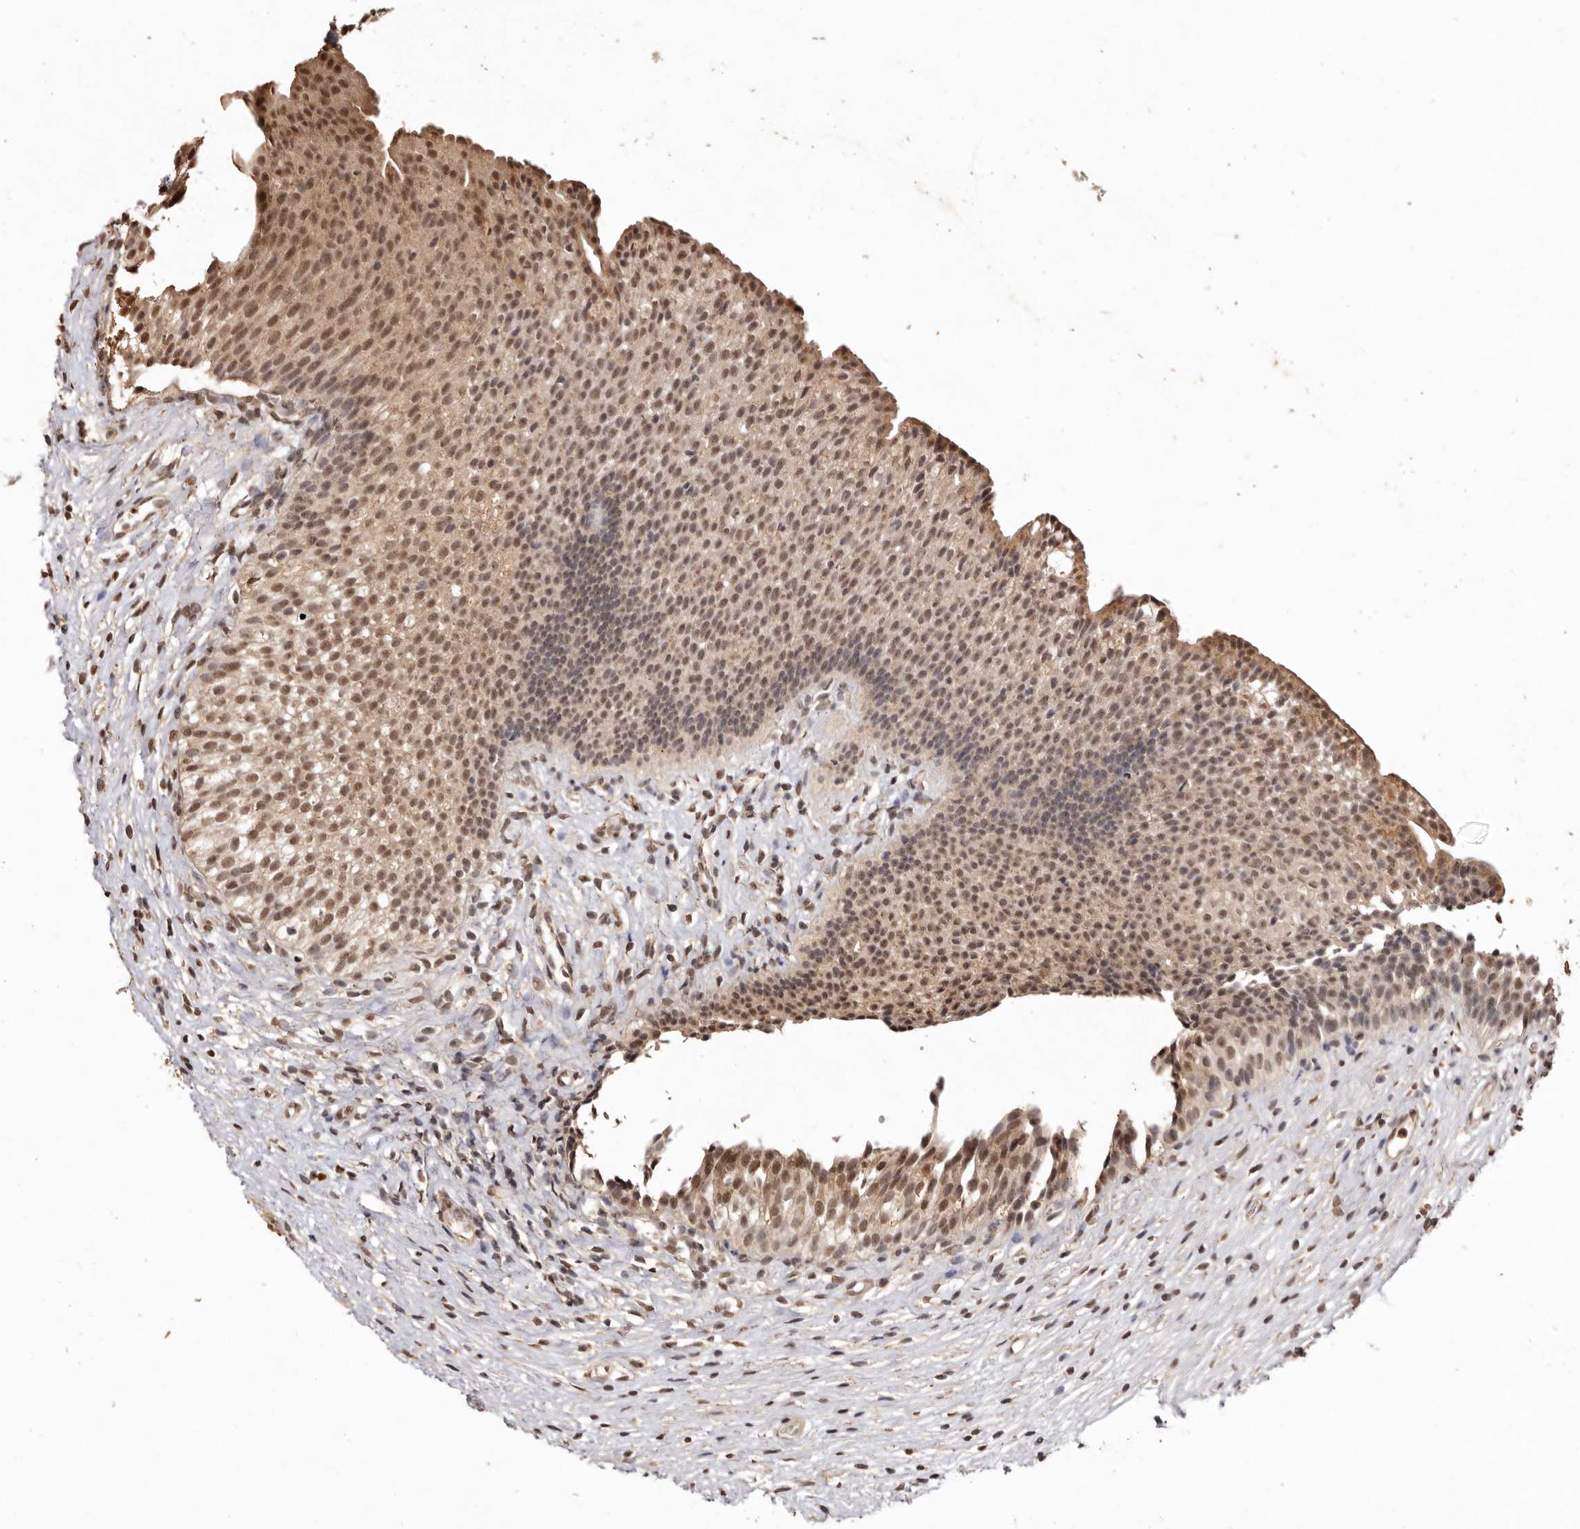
{"staining": {"intensity": "moderate", "quantity": ">75%", "location": "cytoplasmic/membranous,nuclear"}, "tissue": "urinary bladder", "cell_type": "Urothelial cells", "image_type": "normal", "snomed": [{"axis": "morphology", "description": "Normal tissue, NOS"}, {"axis": "topography", "description": "Urinary bladder"}], "caption": "Protein positivity by IHC shows moderate cytoplasmic/membranous,nuclear staining in about >75% of urothelial cells in normal urinary bladder.", "gene": "NOTCH1", "patient": {"sex": "male", "age": 1}}